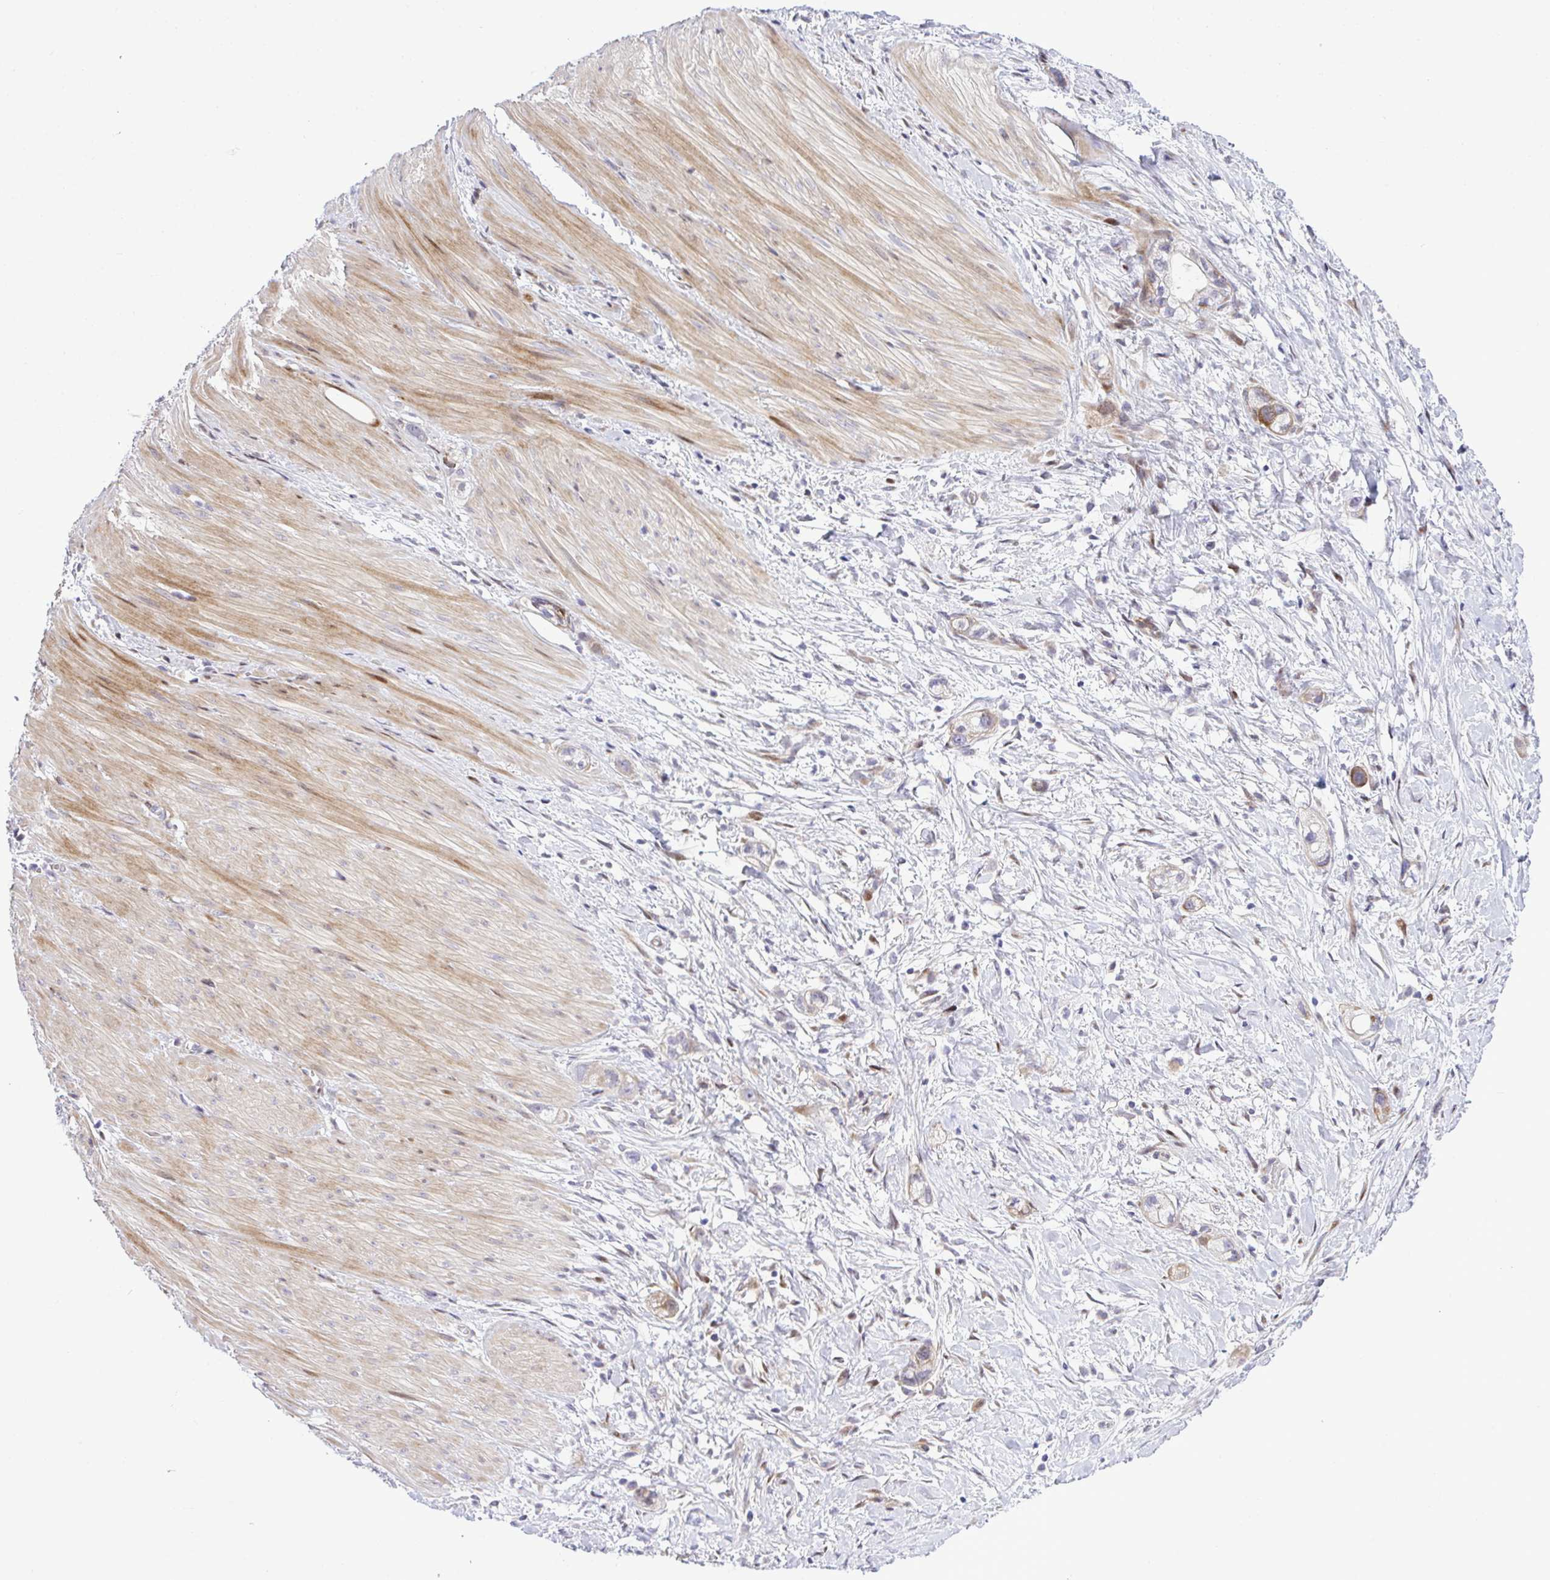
{"staining": {"intensity": "moderate", "quantity": "<25%", "location": "cytoplasmic/membranous"}, "tissue": "stomach cancer", "cell_type": "Tumor cells", "image_type": "cancer", "snomed": [{"axis": "morphology", "description": "Adenocarcinoma, NOS"}, {"axis": "topography", "description": "Stomach"}, {"axis": "topography", "description": "Stomach, lower"}], "caption": "Human stomach cancer (adenocarcinoma) stained with a protein marker displays moderate staining in tumor cells.", "gene": "CASTOR2", "patient": {"sex": "female", "age": 48}}